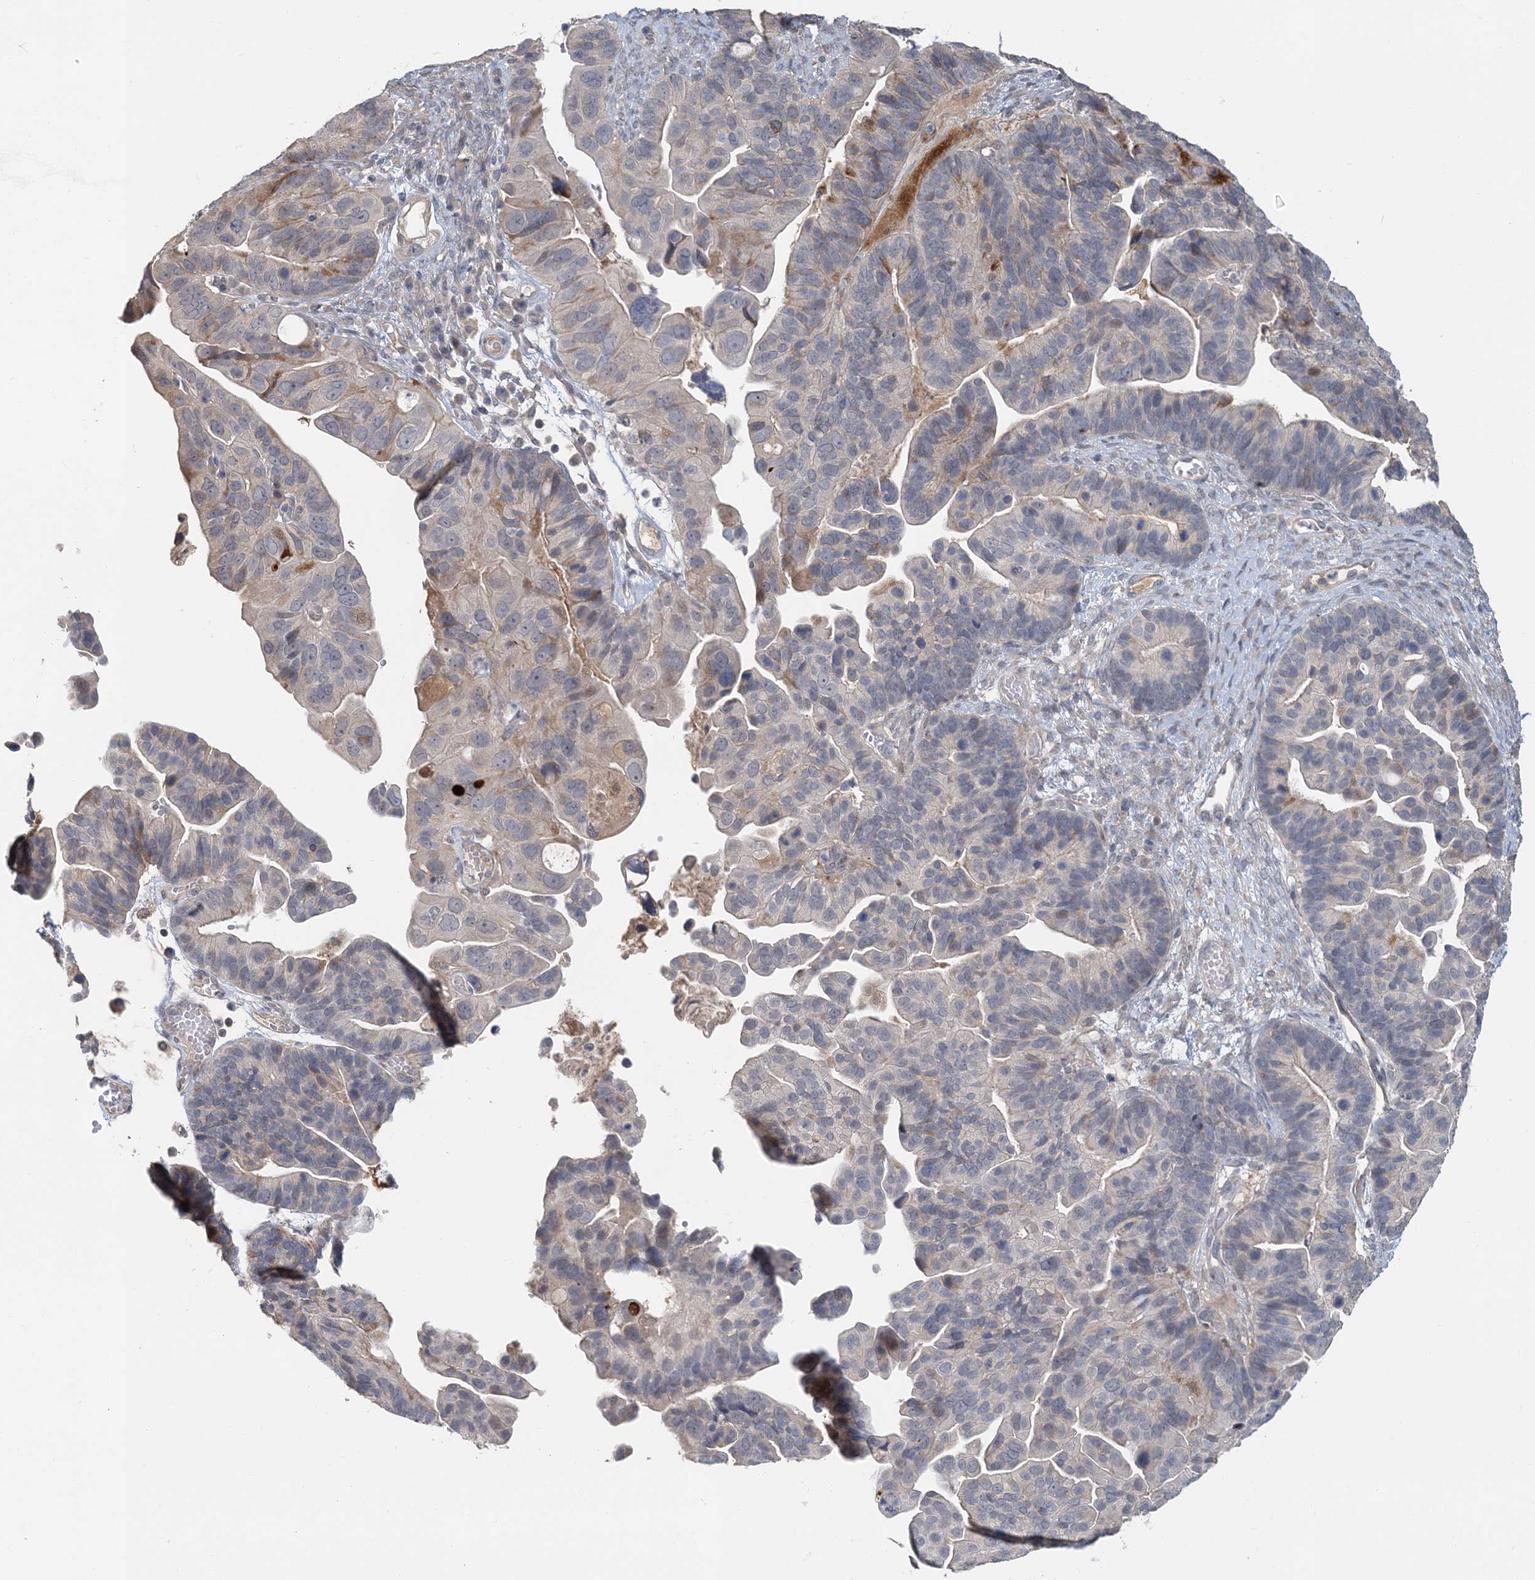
{"staining": {"intensity": "moderate", "quantity": "<25%", "location": "cytoplasmic/membranous"}, "tissue": "ovarian cancer", "cell_type": "Tumor cells", "image_type": "cancer", "snomed": [{"axis": "morphology", "description": "Cystadenocarcinoma, serous, NOS"}, {"axis": "topography", "description": "Ovary"}], "caption": "The immunohistochemical stain highlights moderate cytoplasmic/membranous positivity in tumor cells of ovarian cancer tissue.", "gene": "RNF25", "patient": {"sex": "female", "age": 56}}